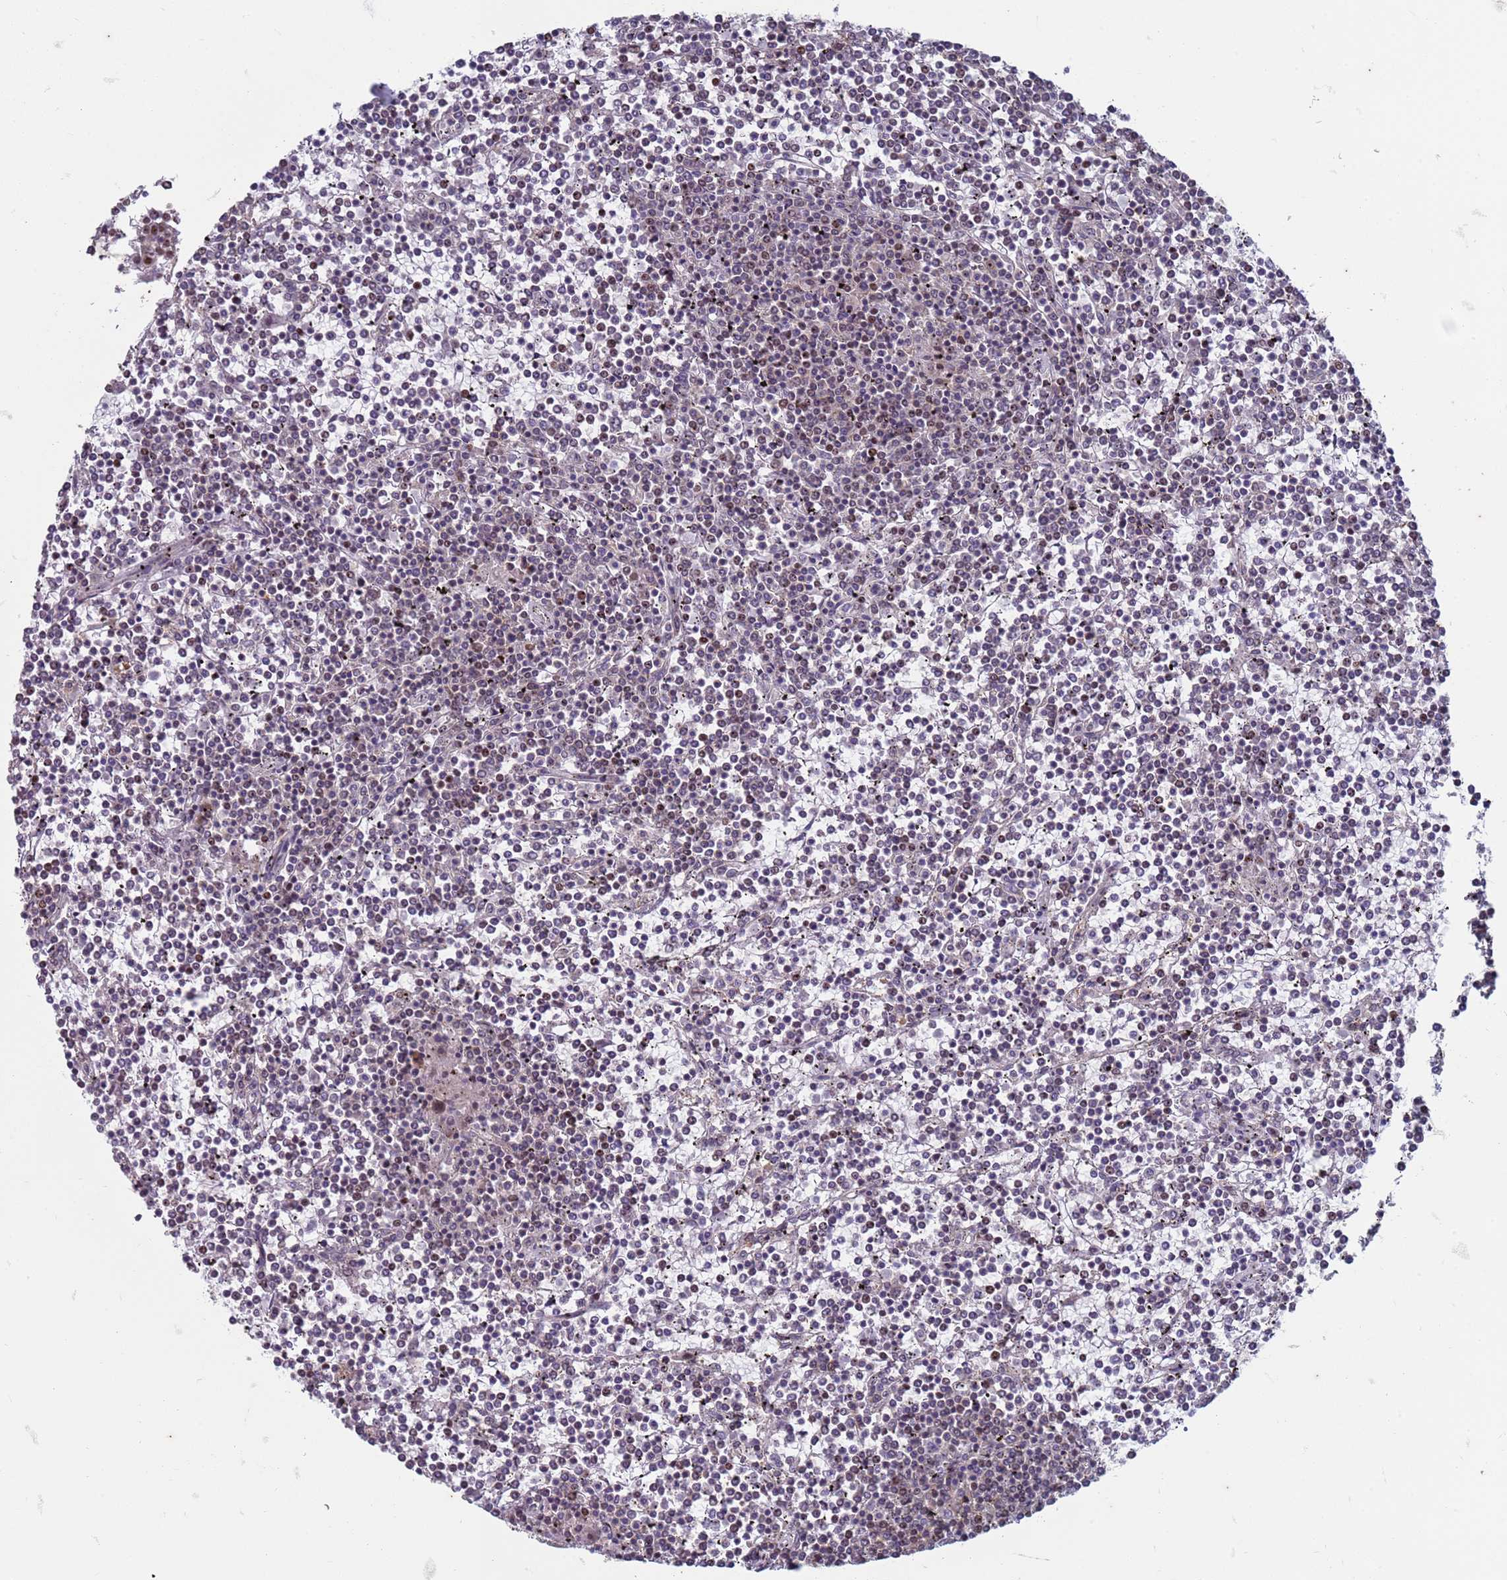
{"staining": {"intensity": "moderate", "quantity": "<25%", "location": "nuclear"}, "tissue": "lymphoma", "cell_type": "Tumor cells", "image_type": "cancer", "snomed": [{"axis": "morphology", "description": "Malignant lymphoma, non-Hodgkin's type, Low grade"}, {"axis": "topography", "description": "Spleen"}], "caption": "Lymphoma stained with a protein marker shows moderate staining in tumor cells.", "gene": "TRMT6", "patient": {"sex": "female", "age": 19}}